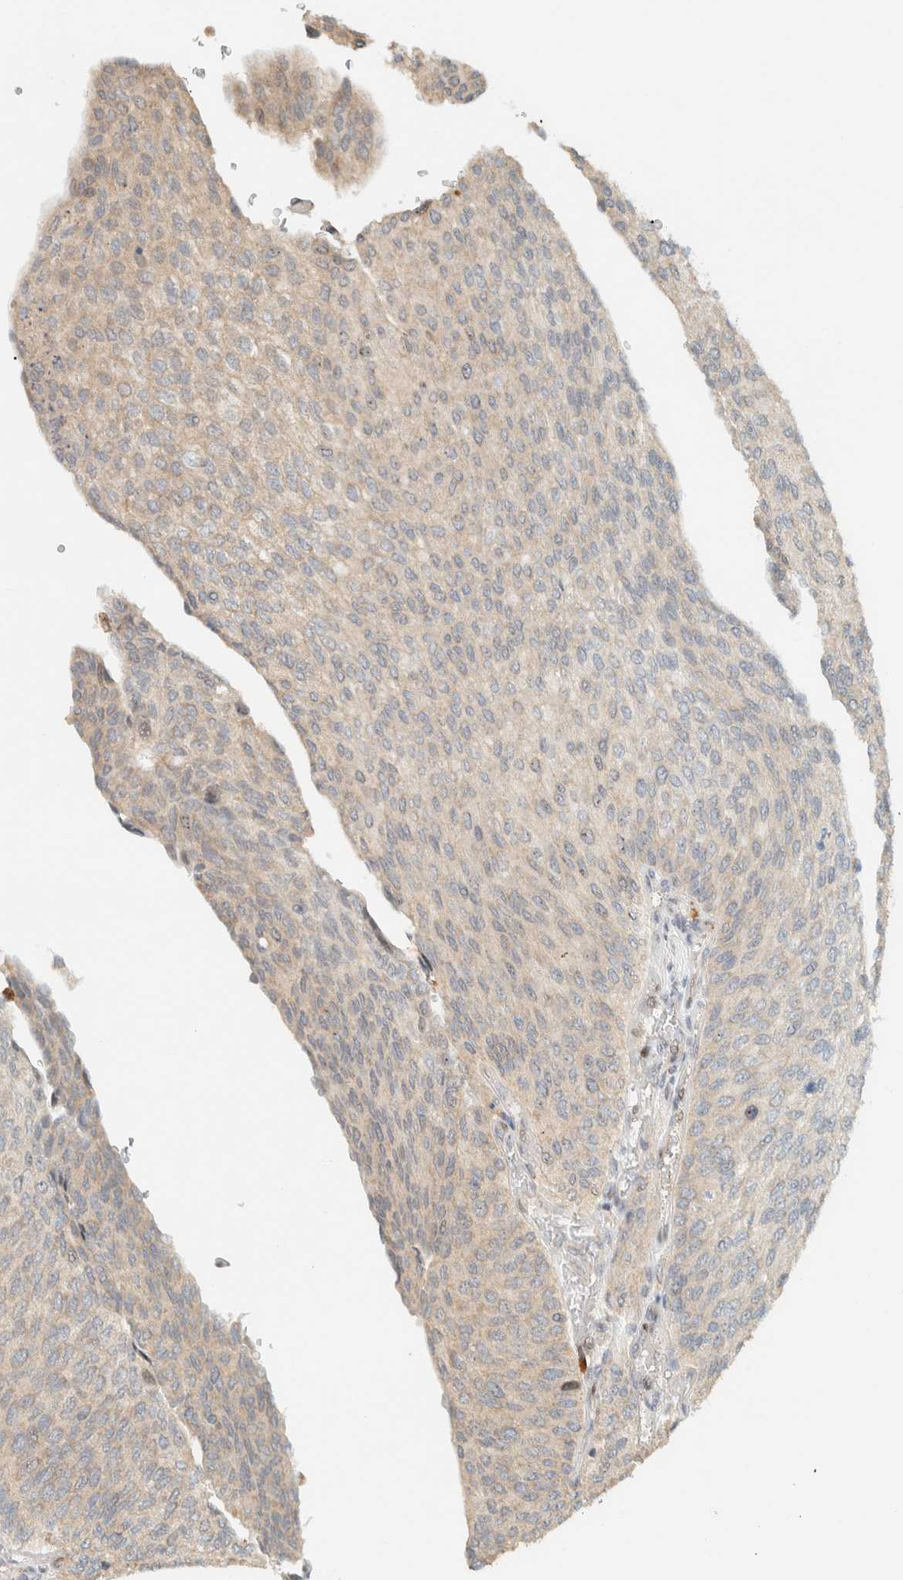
{"staining": {"intensity": "weak", "quantity": "<25%", "location": "cytoplasmic/membranous"}, "tissue": "urothelial cancer", "cell_type": "Tumor cells", "image_type": "cancer", "snomed": [{"axis": "morphology", "description": "Urothelial carcinoma, Low grade"}, {"axis": "topography", "description": "Urinary bladder"}], "caption": "DAB immunohistochemical staining of human urothelial cancer displays no significant staining in tumor cells. Nuclei are stained in blue.", "gene": "CCDC171", "patient": {"sex": "female", "age": 79}}